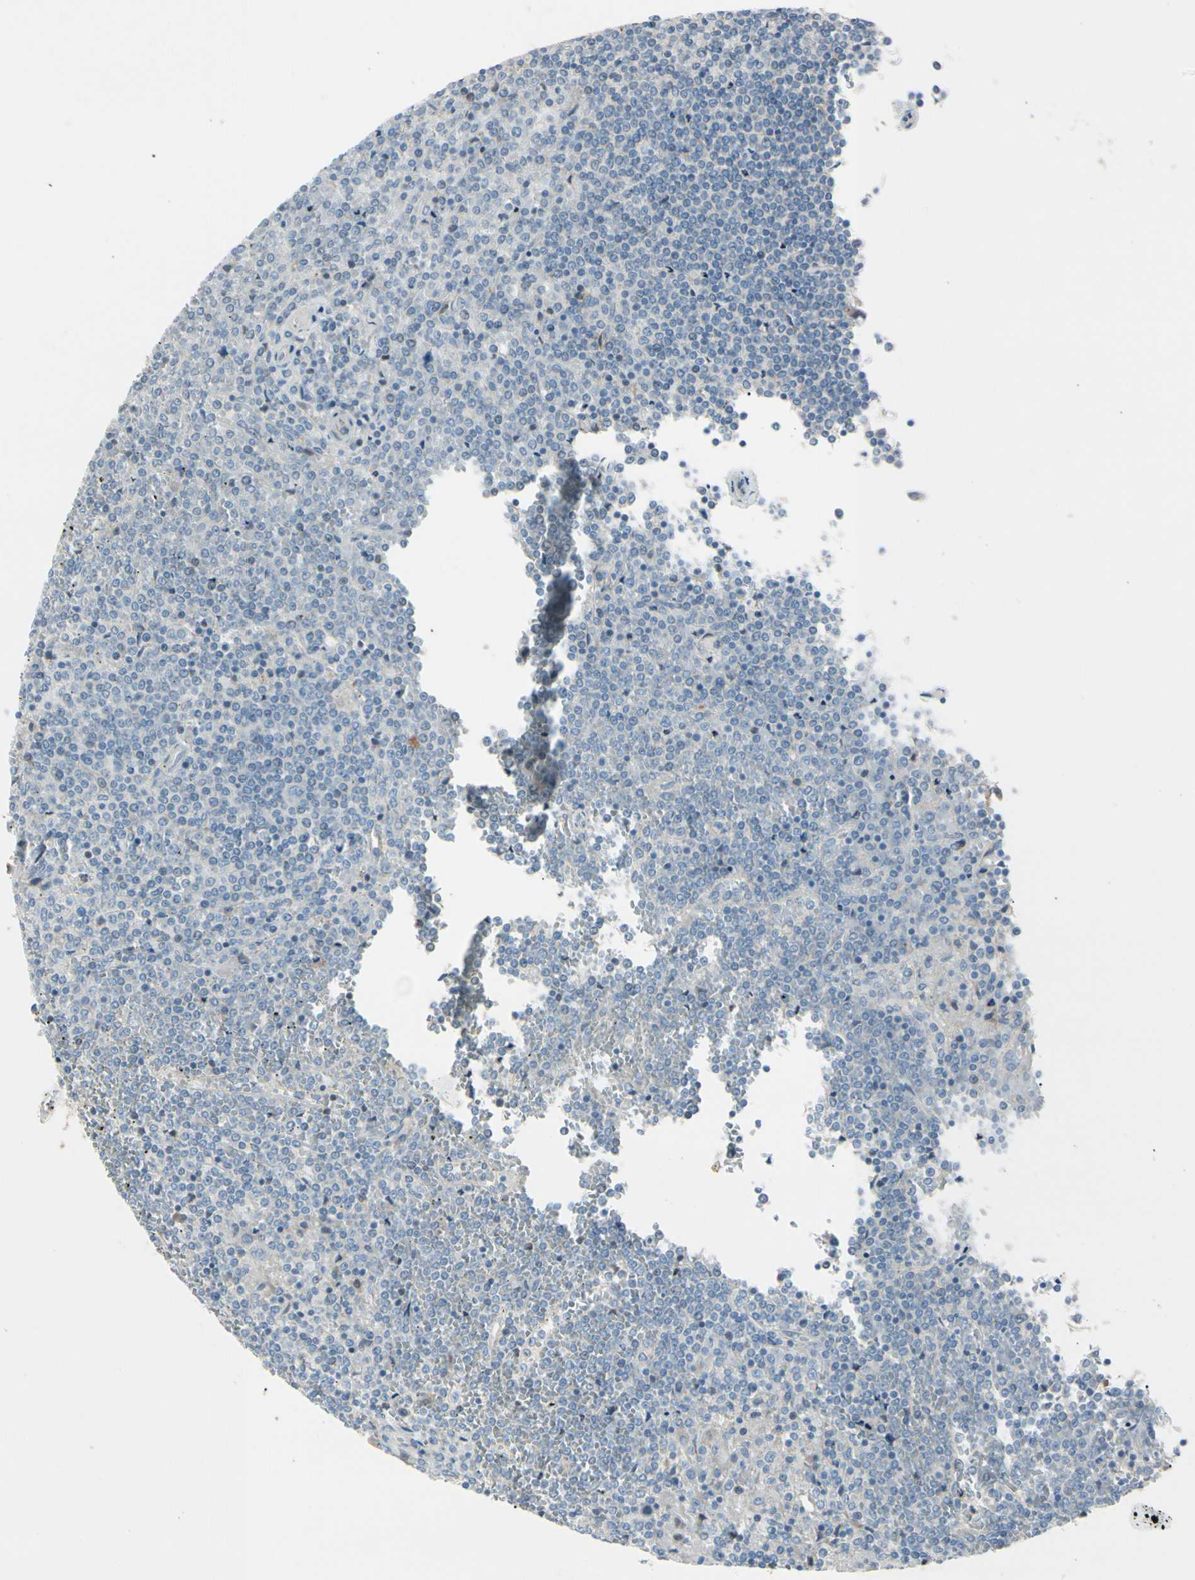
{"staining": {"intensity": "negative", "quantity": "none", "location": "none"}, "tissue": "lymphoma", "cell_type": "Tumor cells", "image_type": "cancer", "snomed": [{"axis": "morphology", "description": "Malignant lymphoma, non-Hodgkin's type, Low grade"}, {"axis": "topography", "description": "Spleen"}], "caption": "Tumor cells are negative for protein expression in human lymphoma.", "gene": "EPHA3", "patient": {"sex": "female", "age": 19}}